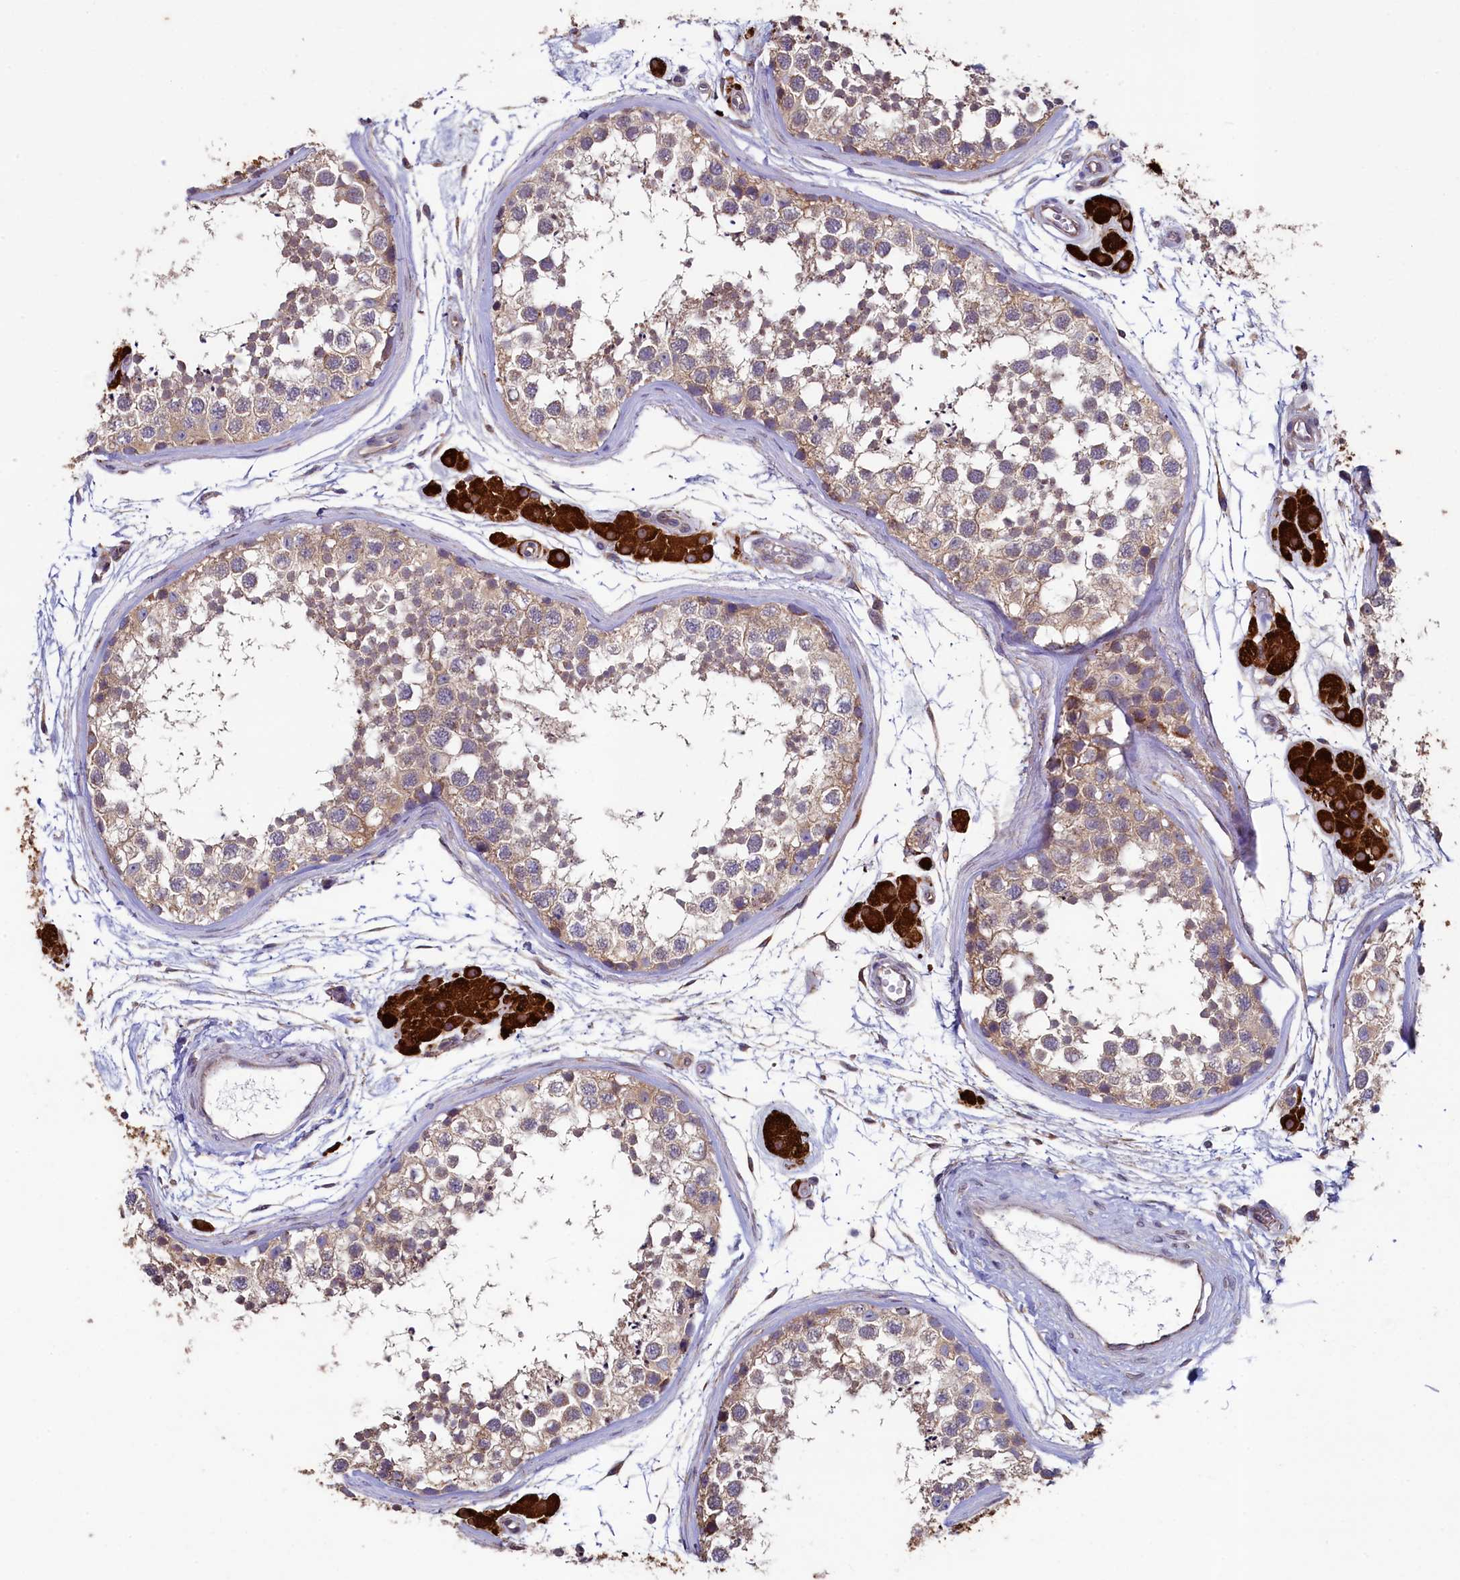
{"staining": {"intensity": "moderate", "quantity": ">75%", "location": "cytoplasmic/membranous"}, "tissue": "testis", "cell_type": "Cells in seminiferous ducts", "image_type": "normal", "snomed": [{"axis": "morphology", "description": "Normal tissue, NOS"}, {"axis": "topography", "description": "Testis"}], "caption": "Immunohistochemical staining of normal human testis reveals moderate cytoplasmic/membranous protein positivity in approximately >75% of cells in seminiferous ducts. (brown staining indicates protein expression, while blue staining denotes nuclei).", "gene": "SPATA2L", "patient": {"sex": "male", "age": 56}}